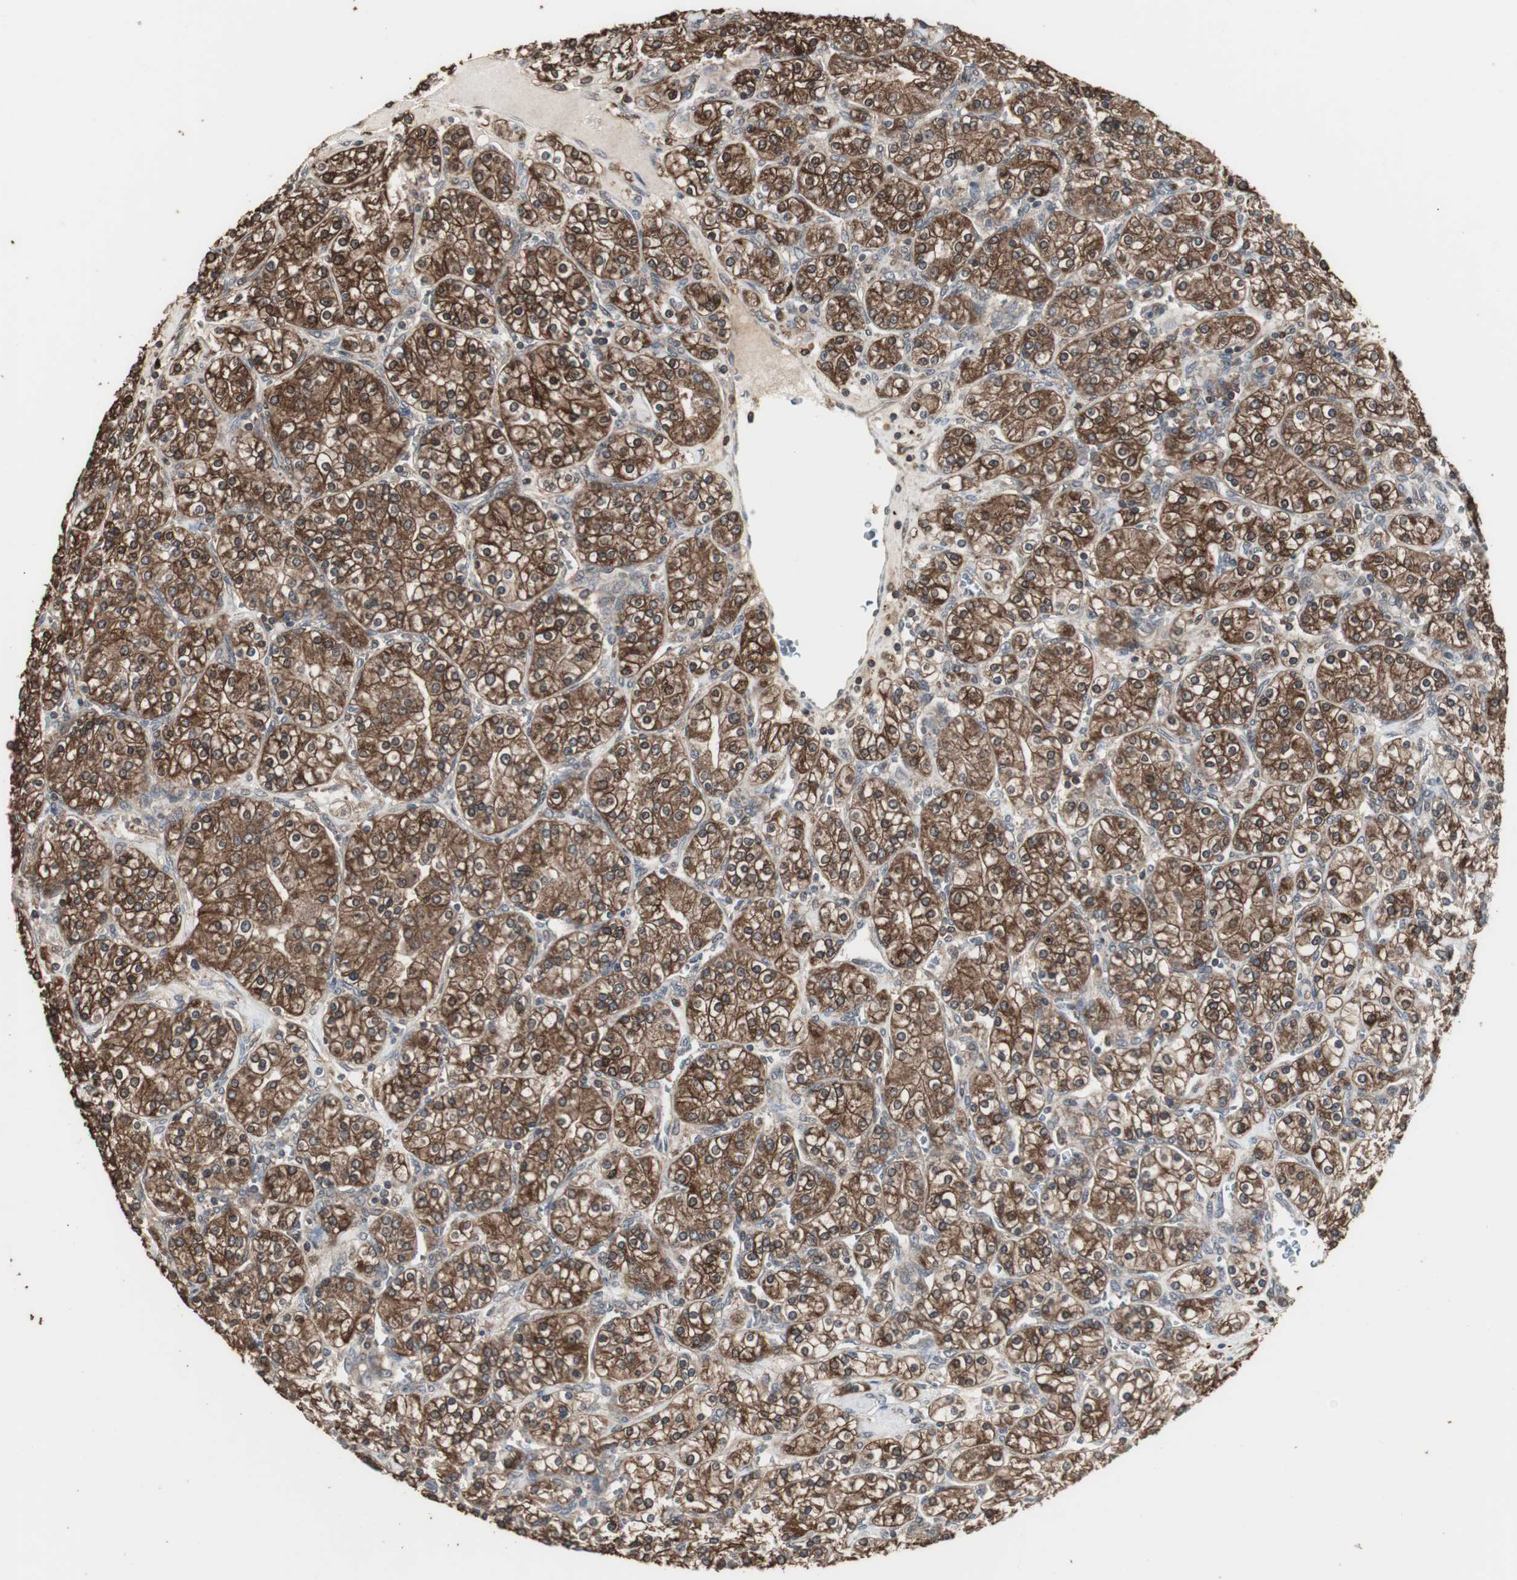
{"staining": {"intensity": "strong", "quantity": ">75%", "location": "cytoplasmic/membranous"}, "tissue": "renal cancer", "cell_type": "Tumor cells", "image_type": "cancer", "snomed": [{"axis": "morphology", "description": "Adenocarcinoma, NOS"}, {"axis": "topography", "description": "Kidney"}], "caption": "Tumor cells reveal high levels of strong cytoplasmic/membranous expression in about >75% of cells in renal adenocarcinoma.", "gene": "HPRT1", "patient": {"sex": "male", "age": 77}}